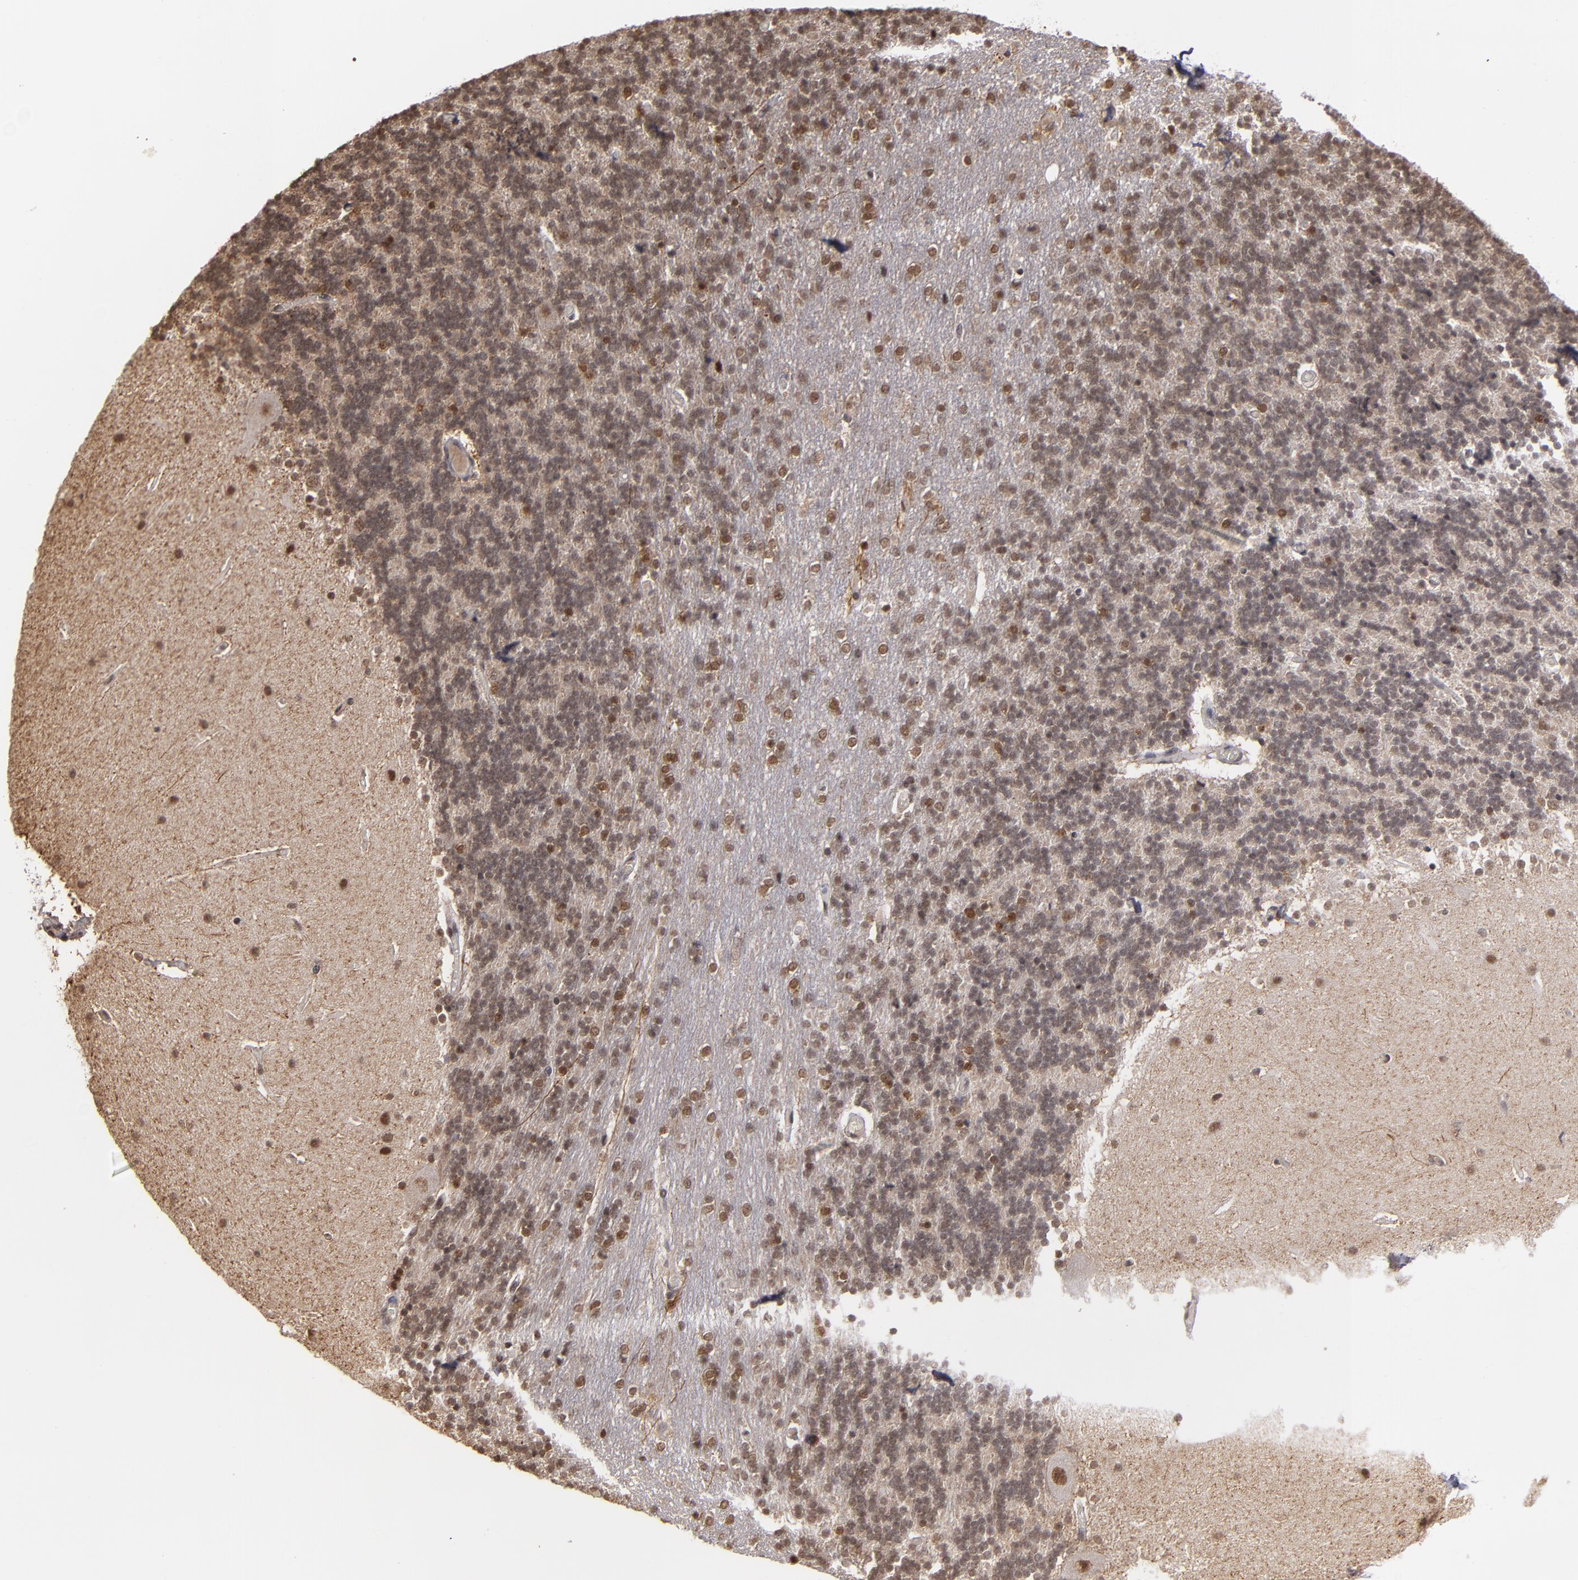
{"staining": {"intensity": "moderate", "quantity": ">75%", "location": "nuclear"}, "tissue": "cerebellum", "cell_type": "Cells in granular layer", "image_type": "normal", "snomed": [{"axis": "morphology", "description": "Normal tissue, NOS"}, {"axis": "topography", "description": "Cerebellum"}], "caption": "Cerebellum stained with immunohistochemistry exhibits moderate nuclear staining in approximately >75% of cells in granular layer.", "gene": "ZNF75A", "patient": {"sex": "female", "age": 54}}